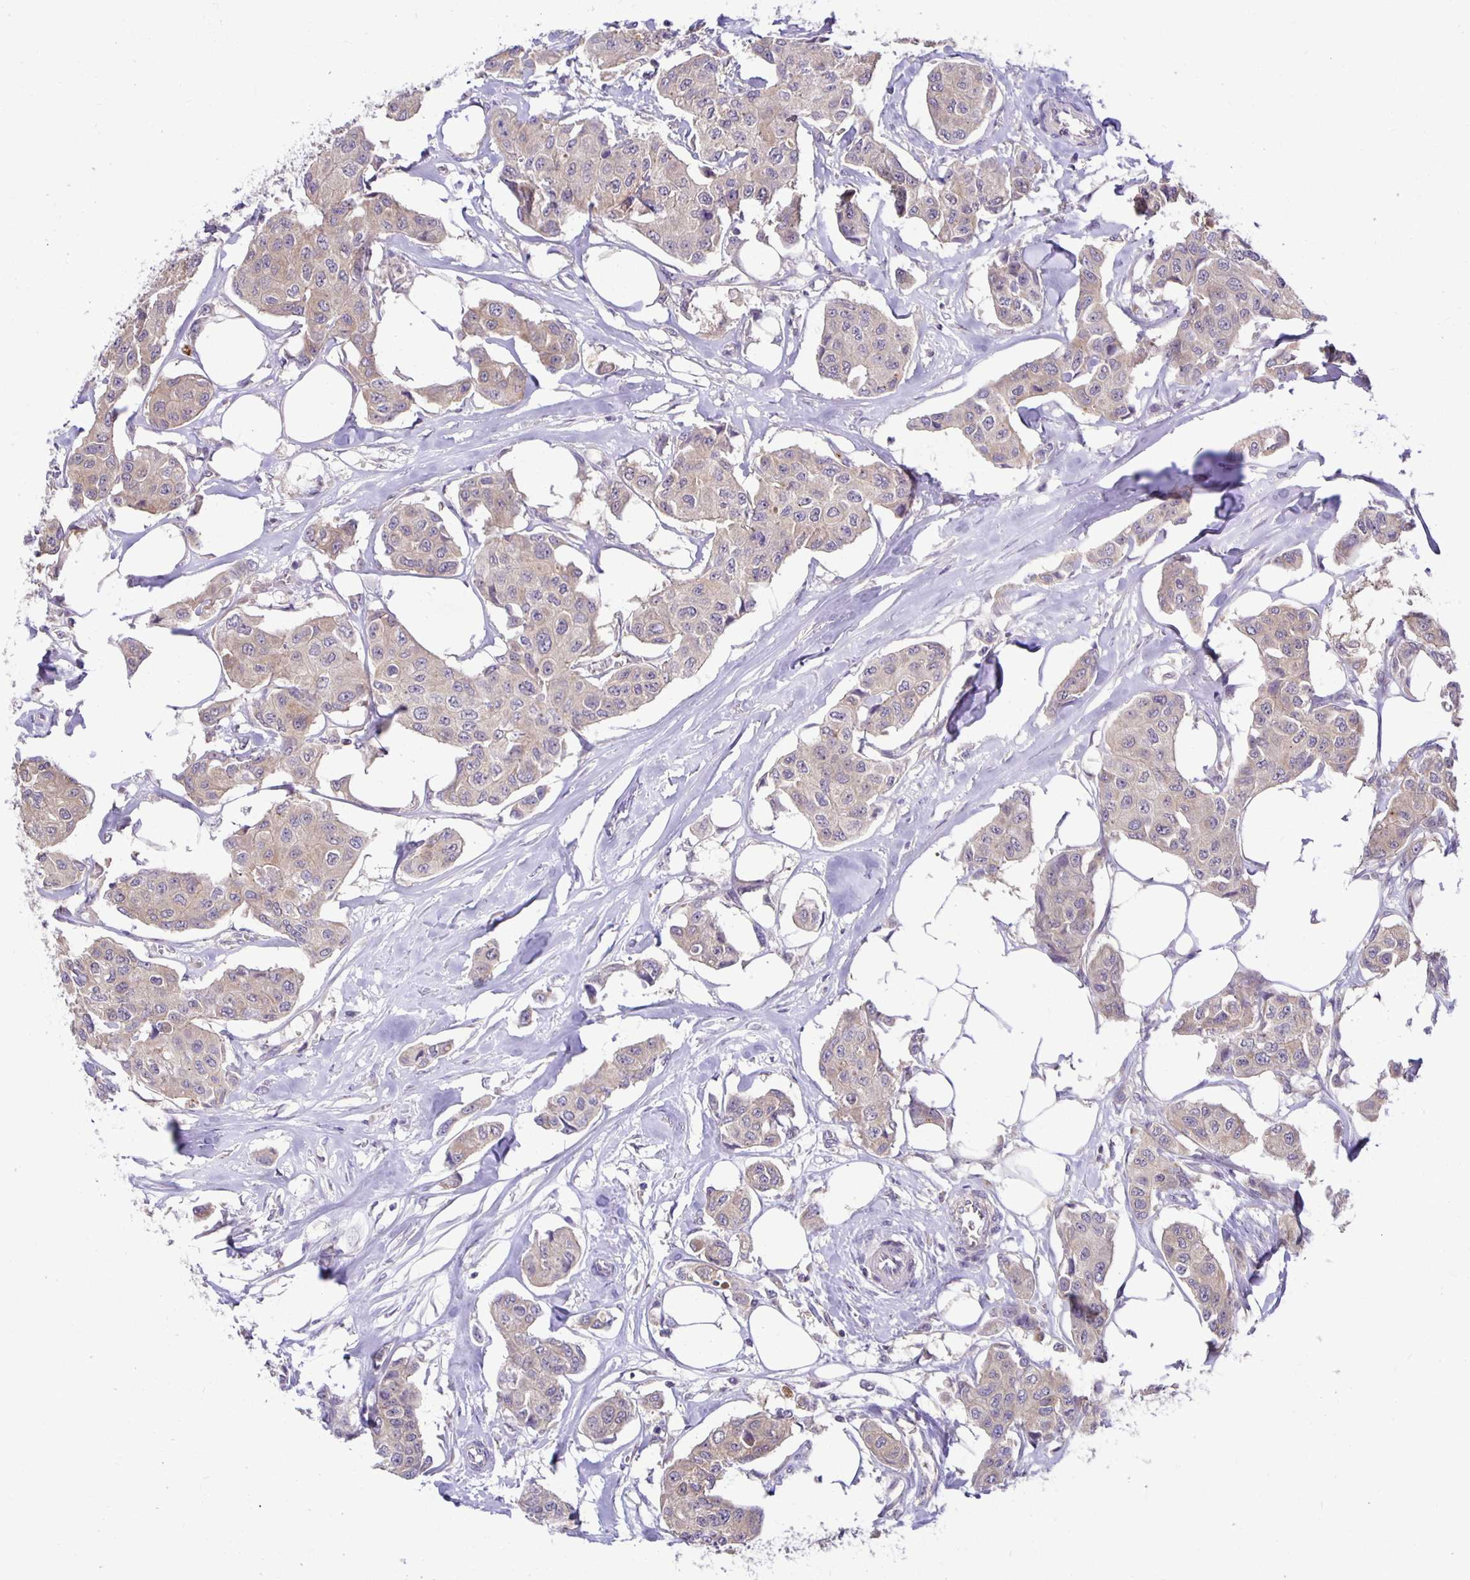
{"staining": {"intensity": "weak", "quantity": "<25%", "location": "cytoplasmic/membranous"}, "tissue": "breast cancer", "cell_type": "Tumor cells", "image_type": "cancer", "snomed": [{"axis": "morphology", "description": "Duct carcinoma"}, {"axis": "topography", "description": "Breast"}, {"axis": "topography", "description": "Lymph node"}], "caption": "A histopathology image of human breast cancer is negative for staining in tumor cells.", "gene": "MIEN1", "patient": {"sex": "female", "age": 80}}